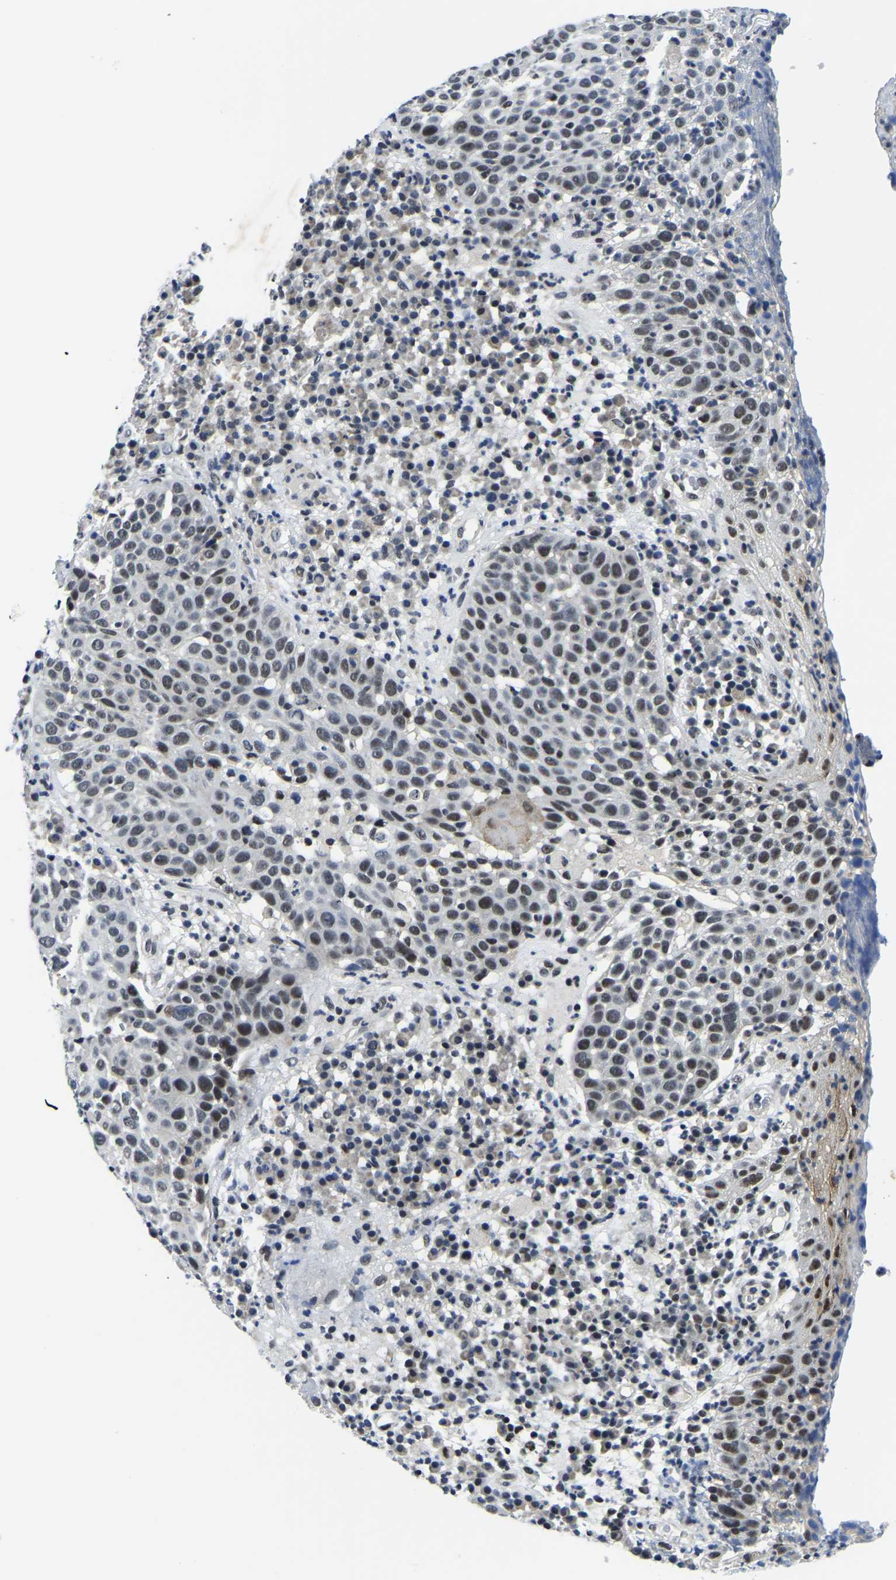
{"staining": {"intensity": "weak", "quantity": "25%-75%", "location": "nuclear"}, "tissue": "skin cancer", "cell_type": "Tumor cells", "image_type": "cancer", "snomed": [{"axis": "morphology", "description": "Squamous cell carcinoma in situ, NOS"}, {"axis": "morphology", "description": "Squamous cell carcinoma, NOS"}, {"axis": "topography", "description": "Skin"}], "caption": "A brown stain labels weak nuclear positivity of a protein in skin cancer (squamous cell carcinoma) tumor cells.", "gene": "POLDIP3", "patient": {"sex": "male", "age": 93}}